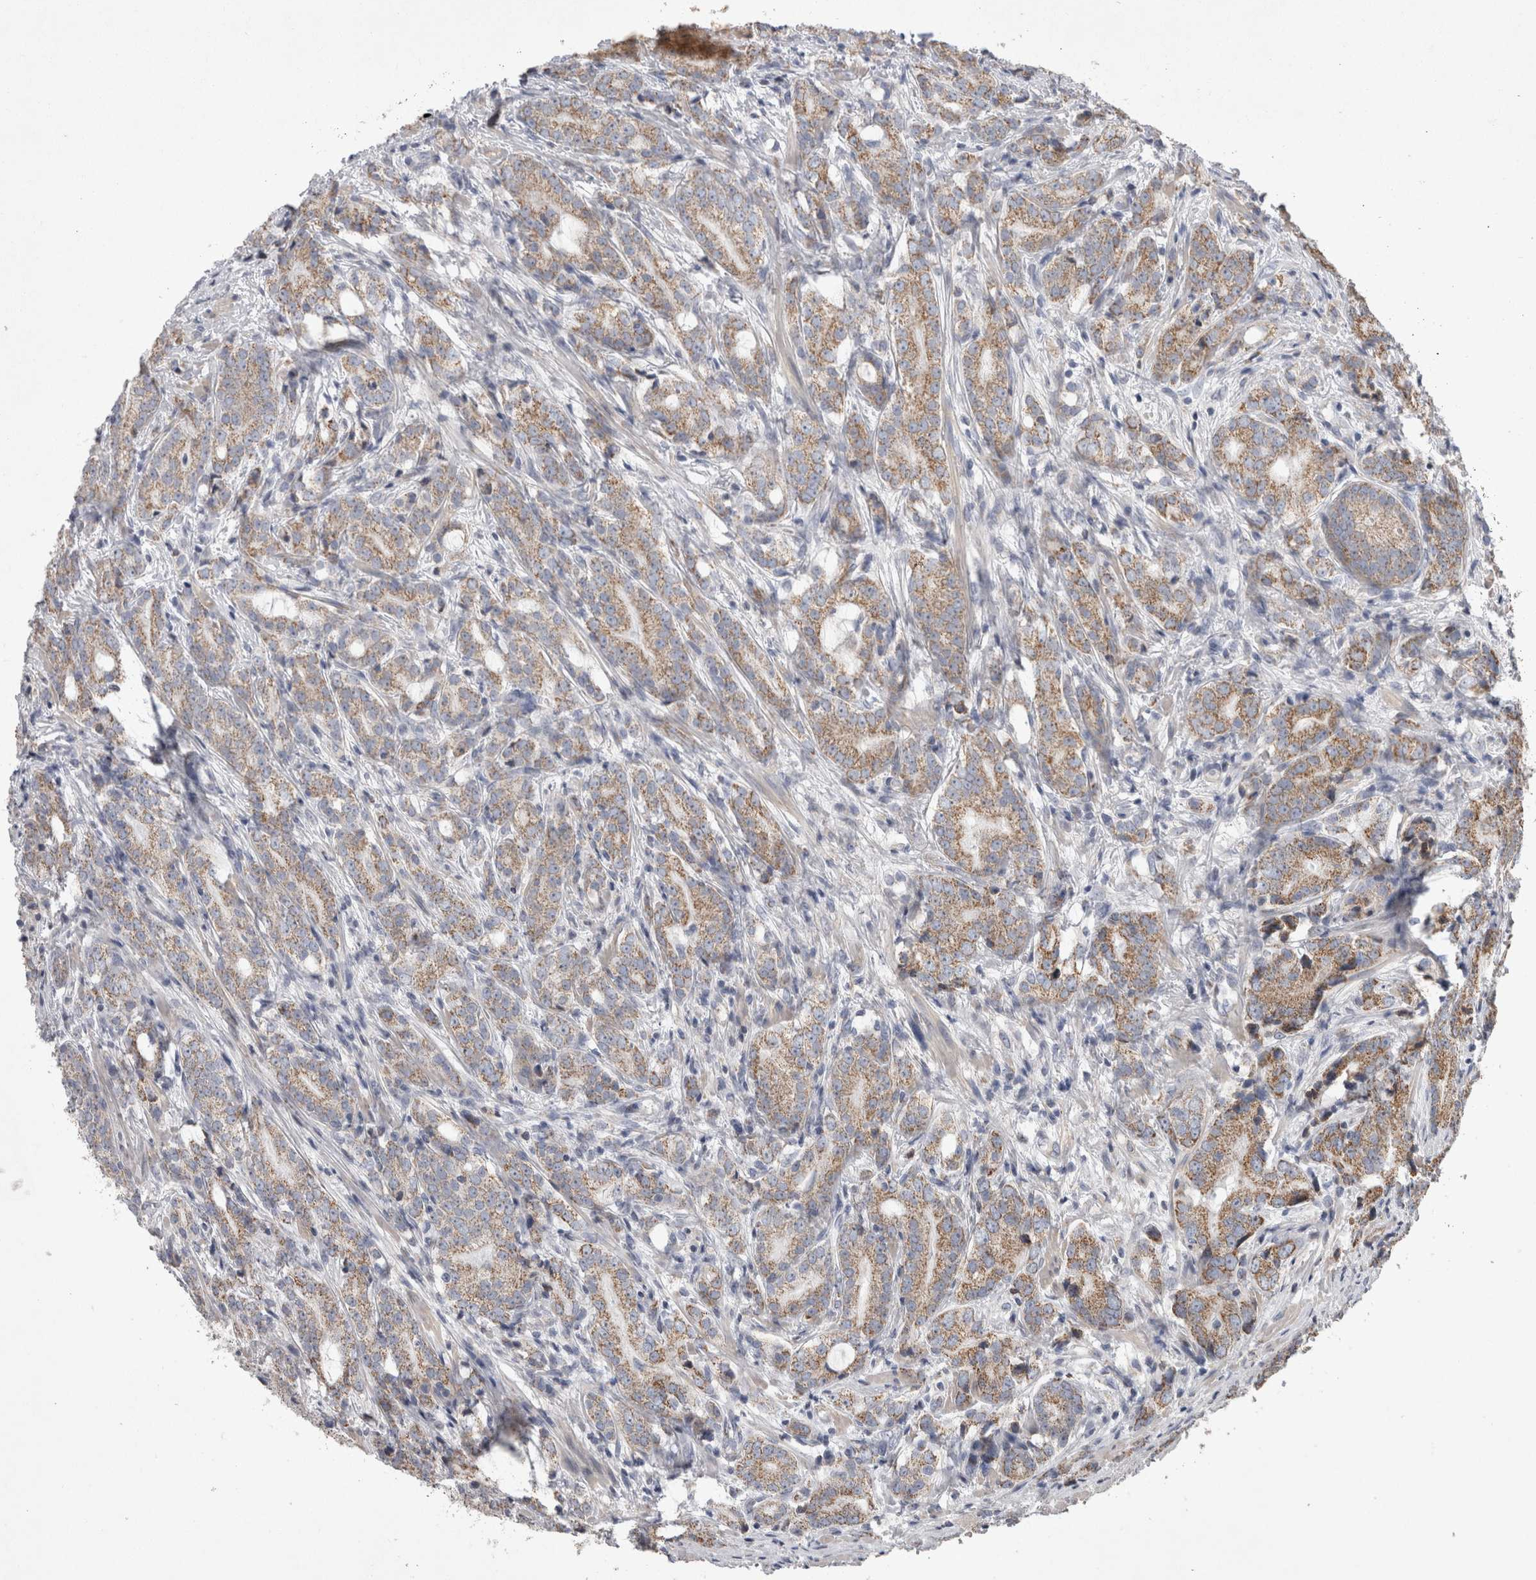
{"staining": {"intensity": "moderate", "quantity": ">75%", "location": "cytoplasmic/membranous"}, "tissue": "prostate cancer", "cell_type": "Tumor cells", "image_type": "cancer", "snomed": [{"axis": "morphology", "description": "Adenocarcinoma, High grade"}, {"axis": "topography", "description": "Prostate"}], "caption": "High-magnification brightfield microscopy of adenocarcinoma (high-grade) (prostate) stained with DAB (brown) and counterstained with hematoxylin (blue). tumor cells exhibit moderate cytoplasmic/membranous expression is identified in about>75% of cells.", "gene": "HDHD3", "patient": {"sex": "male", "age": 57}}